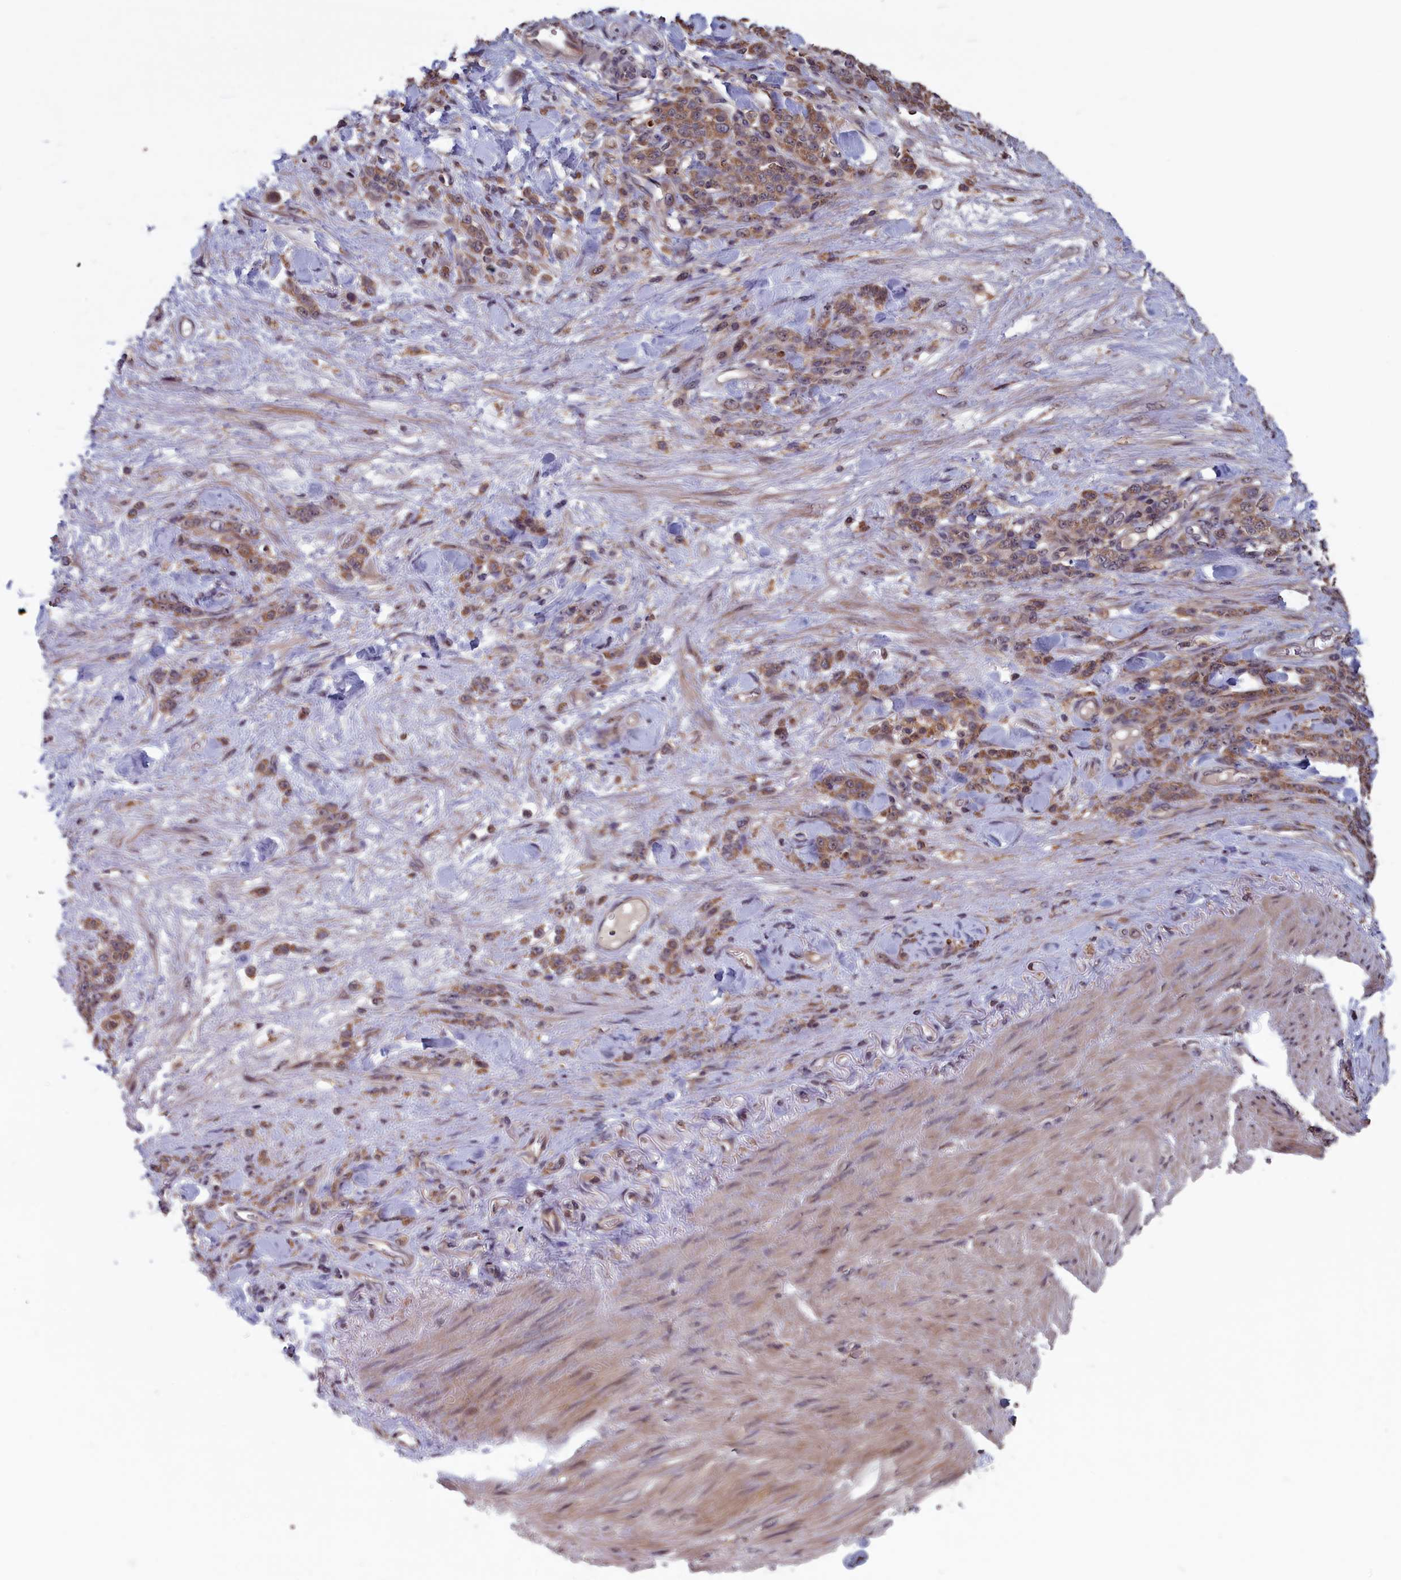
{"staining": {"intensity": "moderate", "quantity": ">75%", "location": "cytoplasmic/membranous"}, "tissue": "stomach cancer", "cell_type": "Tumor cells", "image_type": "cancer", "snomed": [{"axis": "morphology", "description": "Normal tissue, NOS"}, {"axis": "morphology", "description": "Adenocarcinoma, NOS"}, {"axis": "topography", "description": "Stomach"}], "caption": "Immunohistochemical staining of stomach adenocarcinoma shows medium levels of moderate cytoplasmic/membranous expression in approximately >75% of tumor cells.", "gene": "CACTIN", "patient": {"sex": "male", "age": 82}}